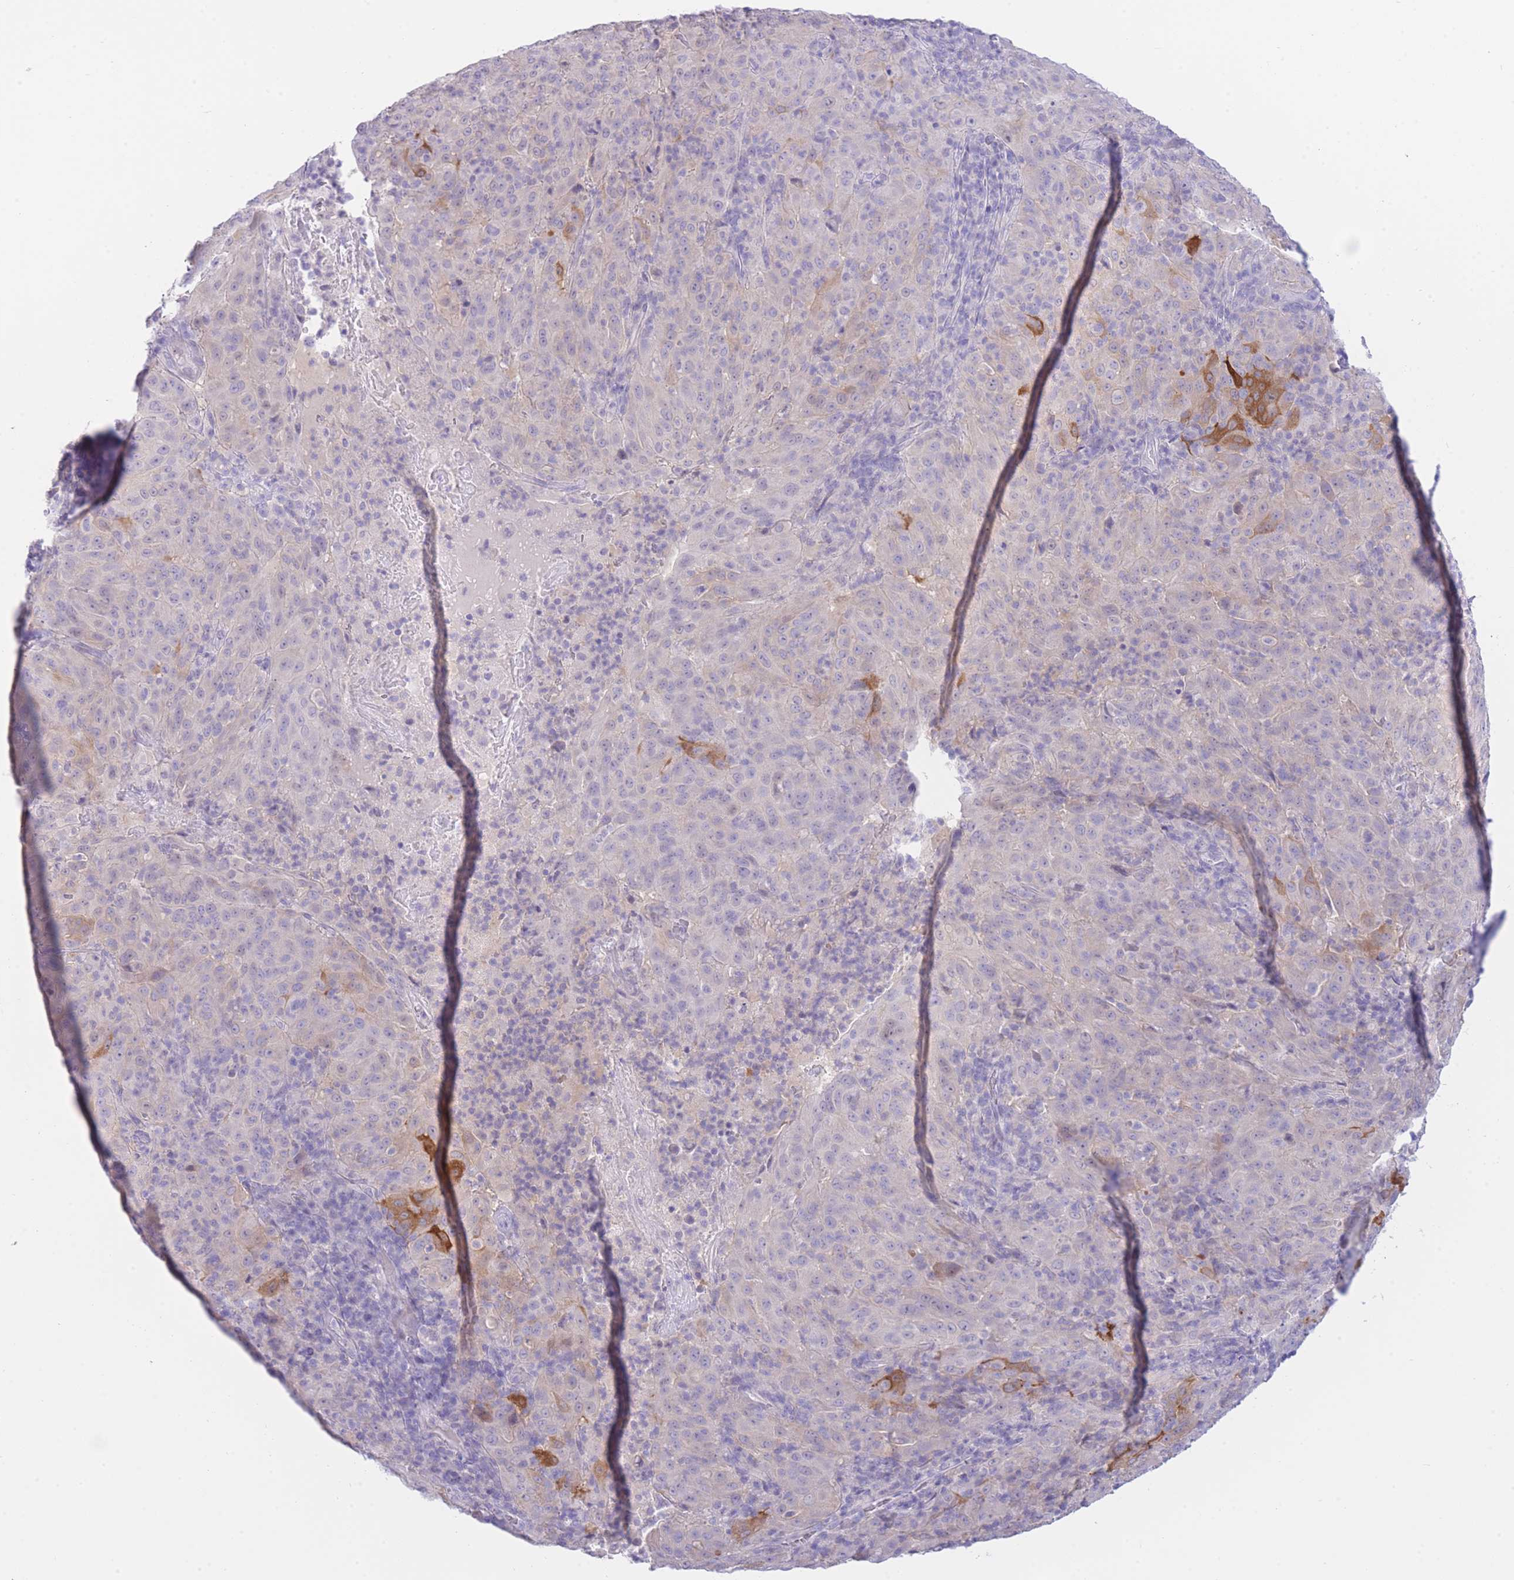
{"staining": {"intensity": "moderate", "quantity": "<25%", "location": "cytoplasmic/membranous"}, "tissue": "pancreatic cancer", "cell_type": "Tumor cells", "image_type": "cancer", "snomed": [{"axis": "morphology", "description": "Adenocarcinoma, NOS"}, {"axis": "topography", "description": "Pancreas"}], "caption": "A brown stain shows moderate cytoplasmic/membranous staining of a protein in adenocarcinoma (pancreatic) tumor cells.", "gene": "ZNF212", "patient": {"sex": "male", "age": 63}}